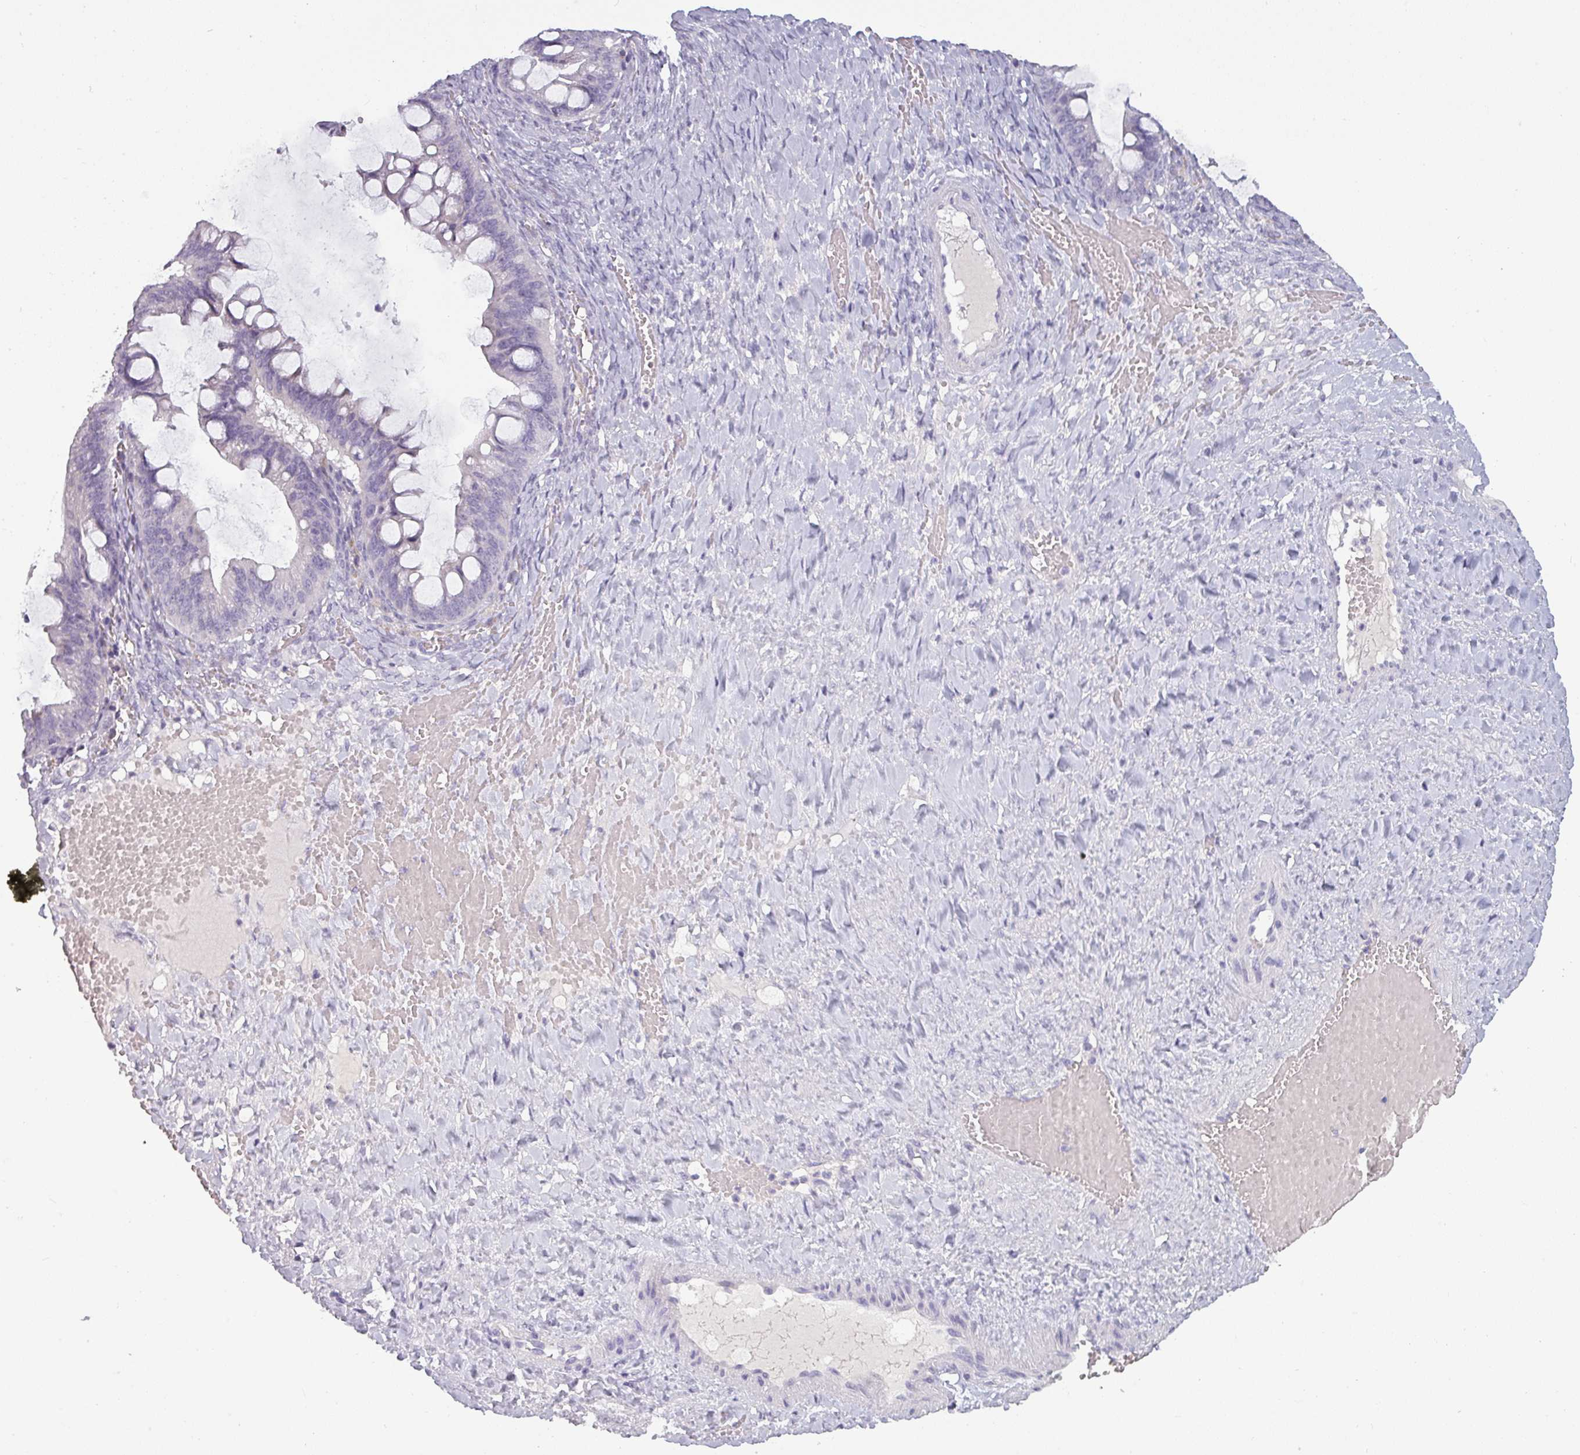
{"staining": {"intensity": "negative", "quantity": "none", "location": "none"}, "tissue": "ovarian cancer", "cell_type": "Tumor cells", "image_type": "cancer", "snomed": [{"axis": "morphology", "description": "Cystadenocarcinoma, mucinous, NOS"}, {"axis": "topography", "description": "Ovary"}], "caption": "A high-resolution micrograph shows immunohistochemistry staining of ovarian cancer (mucinous cystadenocarcinoma), which demonstrates no significant staining in tumor cells.", "gene": "SLC26A9", "patient": {"sex": "female", "age": 73}}